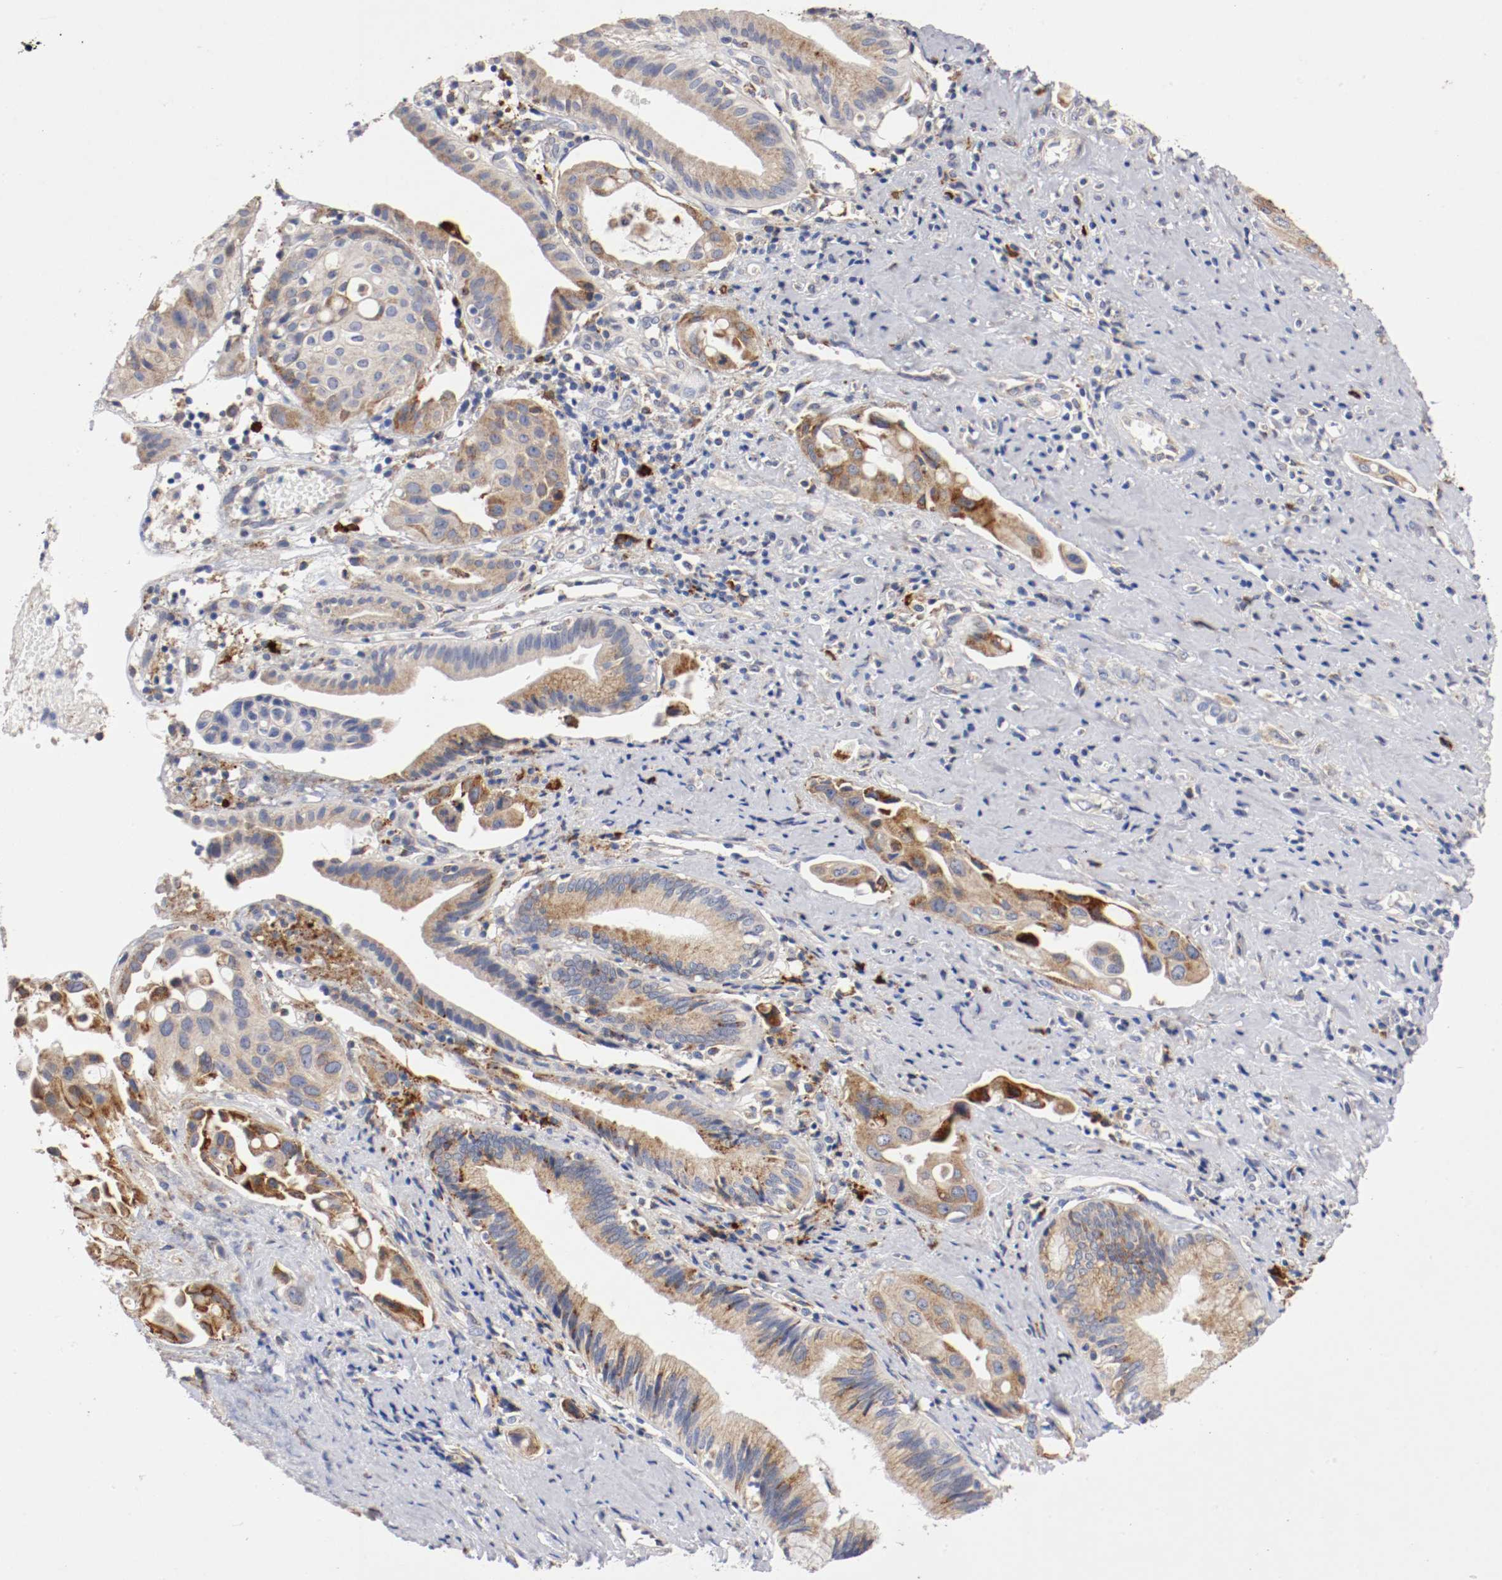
{"staining": {"intensity": "moderate", "quantity": ">75%", "location": "cytoplasmic/membranous"}, "tissue": "pancreatic cancer", "cell_type": "Tumor cells", "image_type": "cancer", "snomed": [{"axis": "morphology", "description": "Adenocarcinoma, NOS"}, {"axis": "topography", "description": "Pancreas"}], "caption": "The immunohistochemical stain labels moderate cytoplasmic/membranous staining in tumor cells of pancreatic adenocarcinoma tissue.", "gene": "TRAF2", "patient": {"sex": "female", "age": 60}}